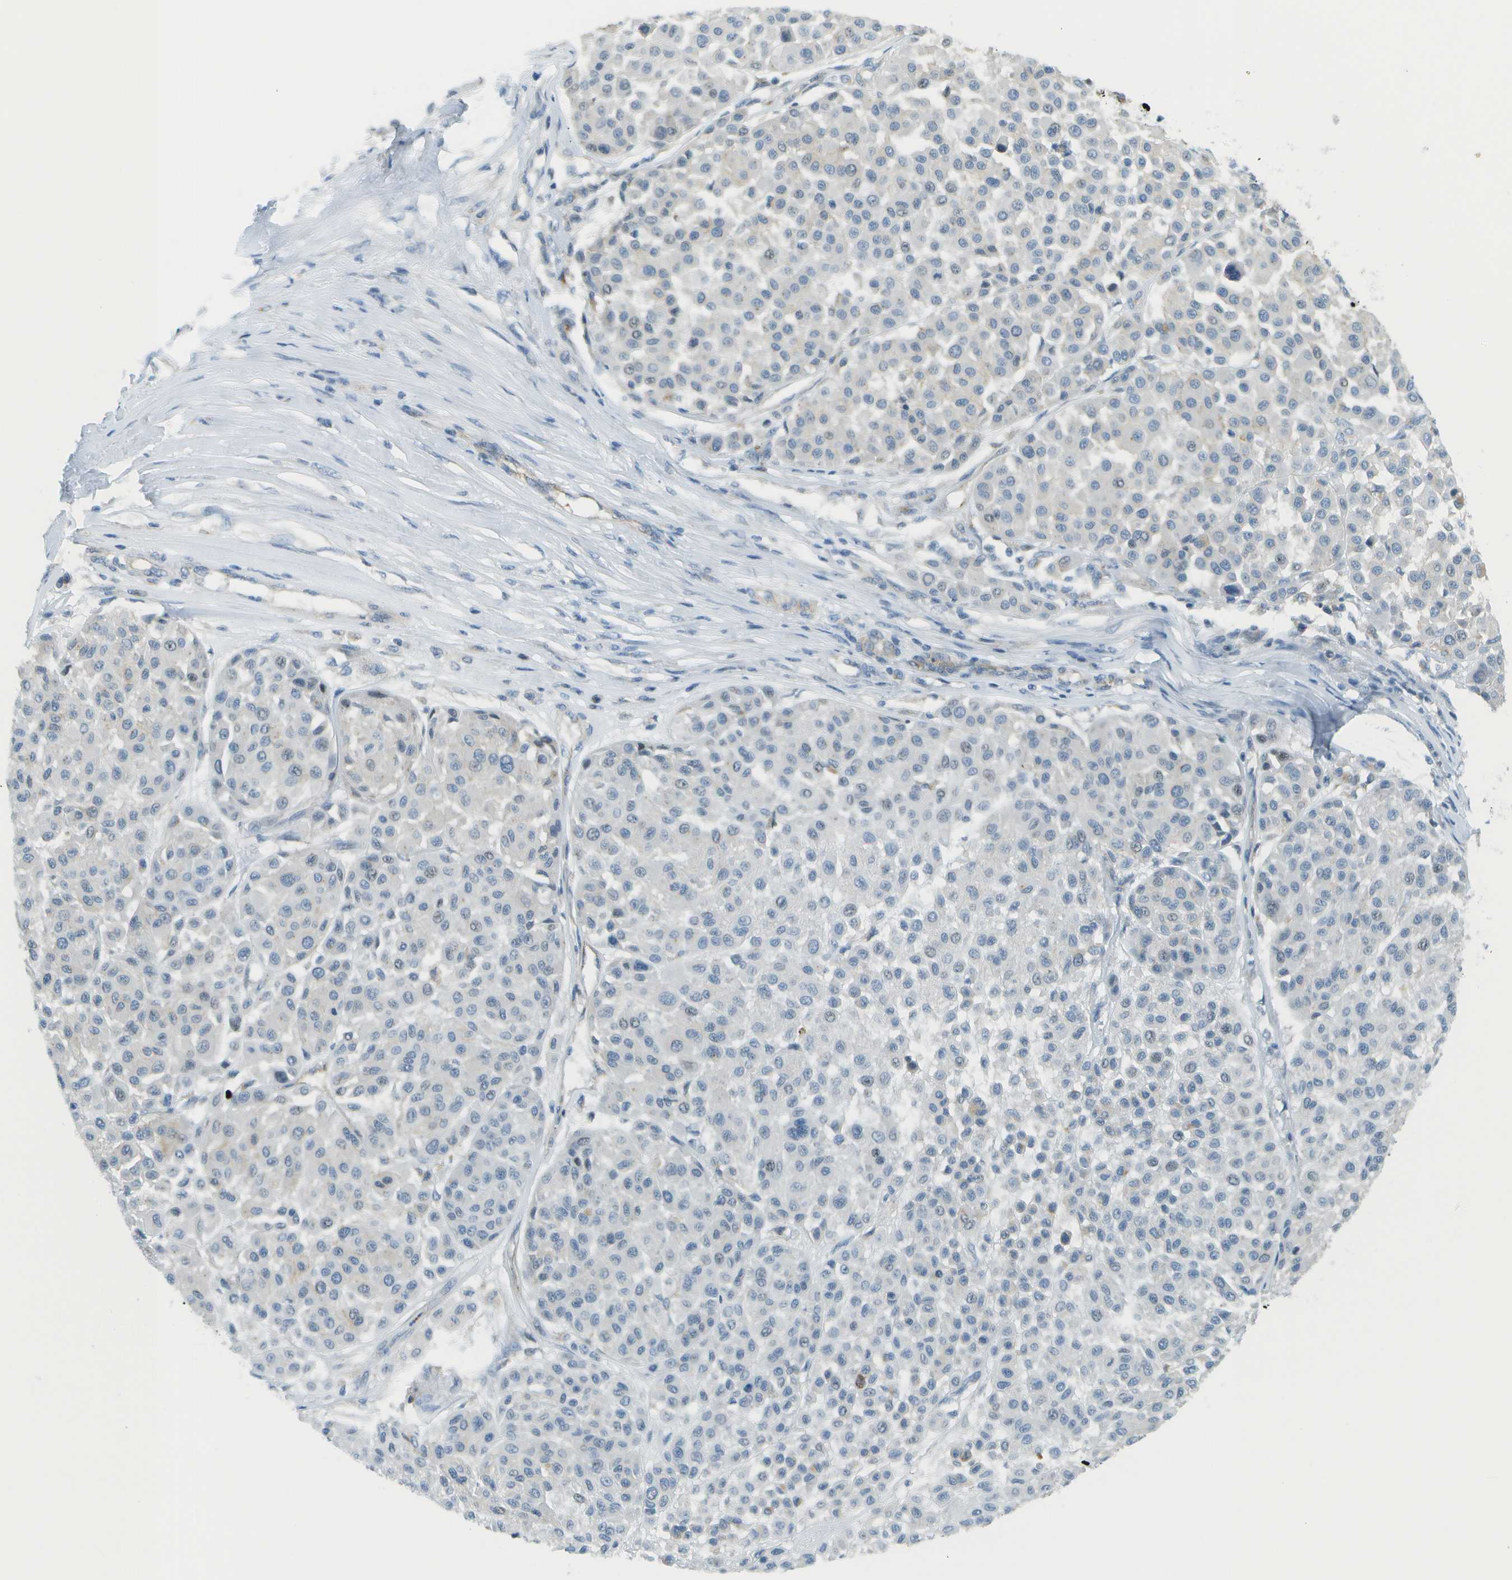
{"staining": {"intensity": "negative", "quantity": "none", "location": "none"}, "tissue": "melanoma", "cell_type": "Tumor cells", "image_type": "cancer", "snomed": [{"axis": "morphology", "description": "Malignant melanoma, Metastatic site"}, {"axis": "topography", "description": "Soft tissue"}], "caption": "There is no significant expression in tumor cells of melanoma.", "gene": "MYH11", "patient": {"sex": "male", "age": 41}}